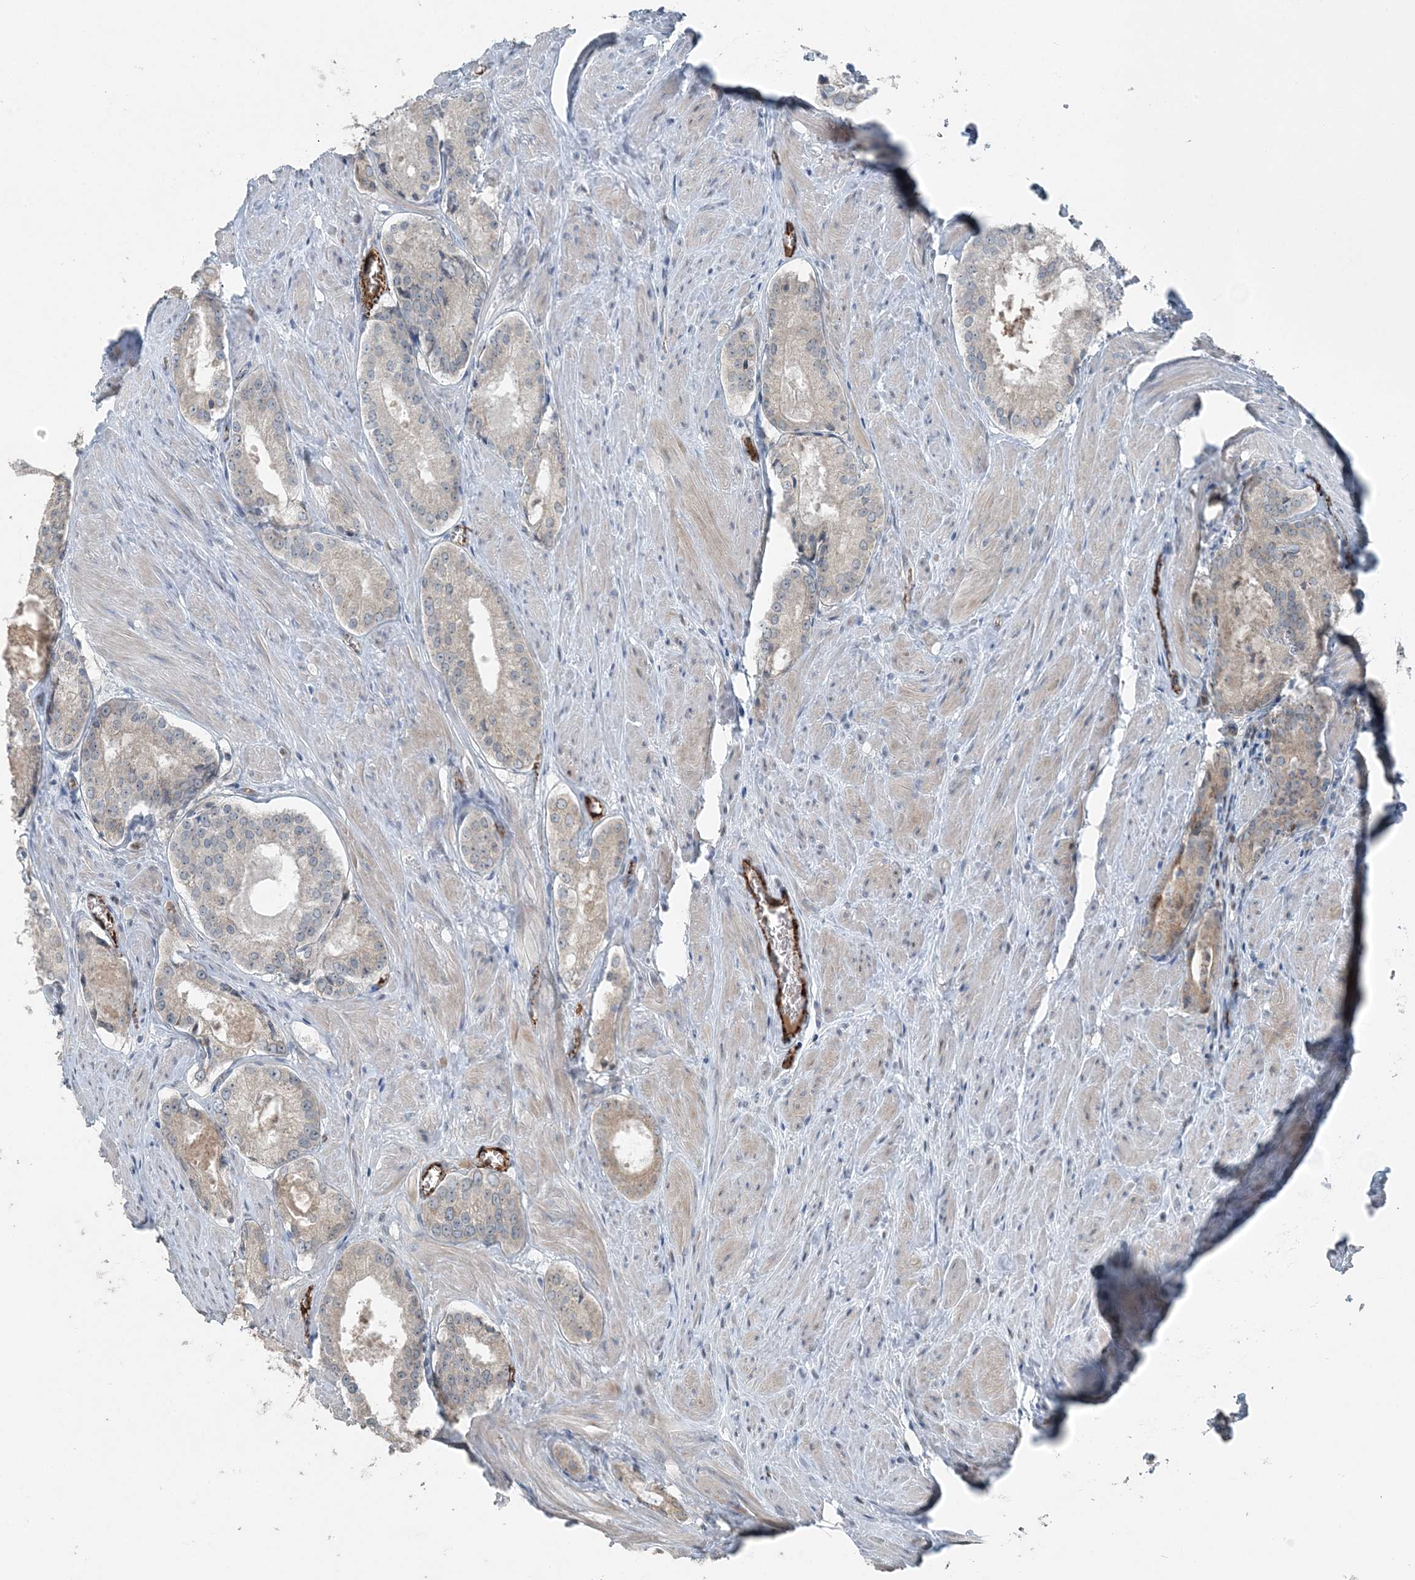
{"staining": {"intensity": "negative", "quantity": "none", "location": "none"}, "tissue": "prostate cancer", "cell_type": "Tumor cells", "image_type": "cancer", "snomed": [{"axis": "morphology", "description": "Adenocarcinoma, Low grade"}, {"axis": "topography", "description": "Prostate"}], "caption": "IHC of human prostate adenocarcinoma (low-grade) displays no positivity in tumor cells. Nuclei are stained in blue.", "gene": "ELOVL7", "patient": {"sex": "male", "age": 54}}